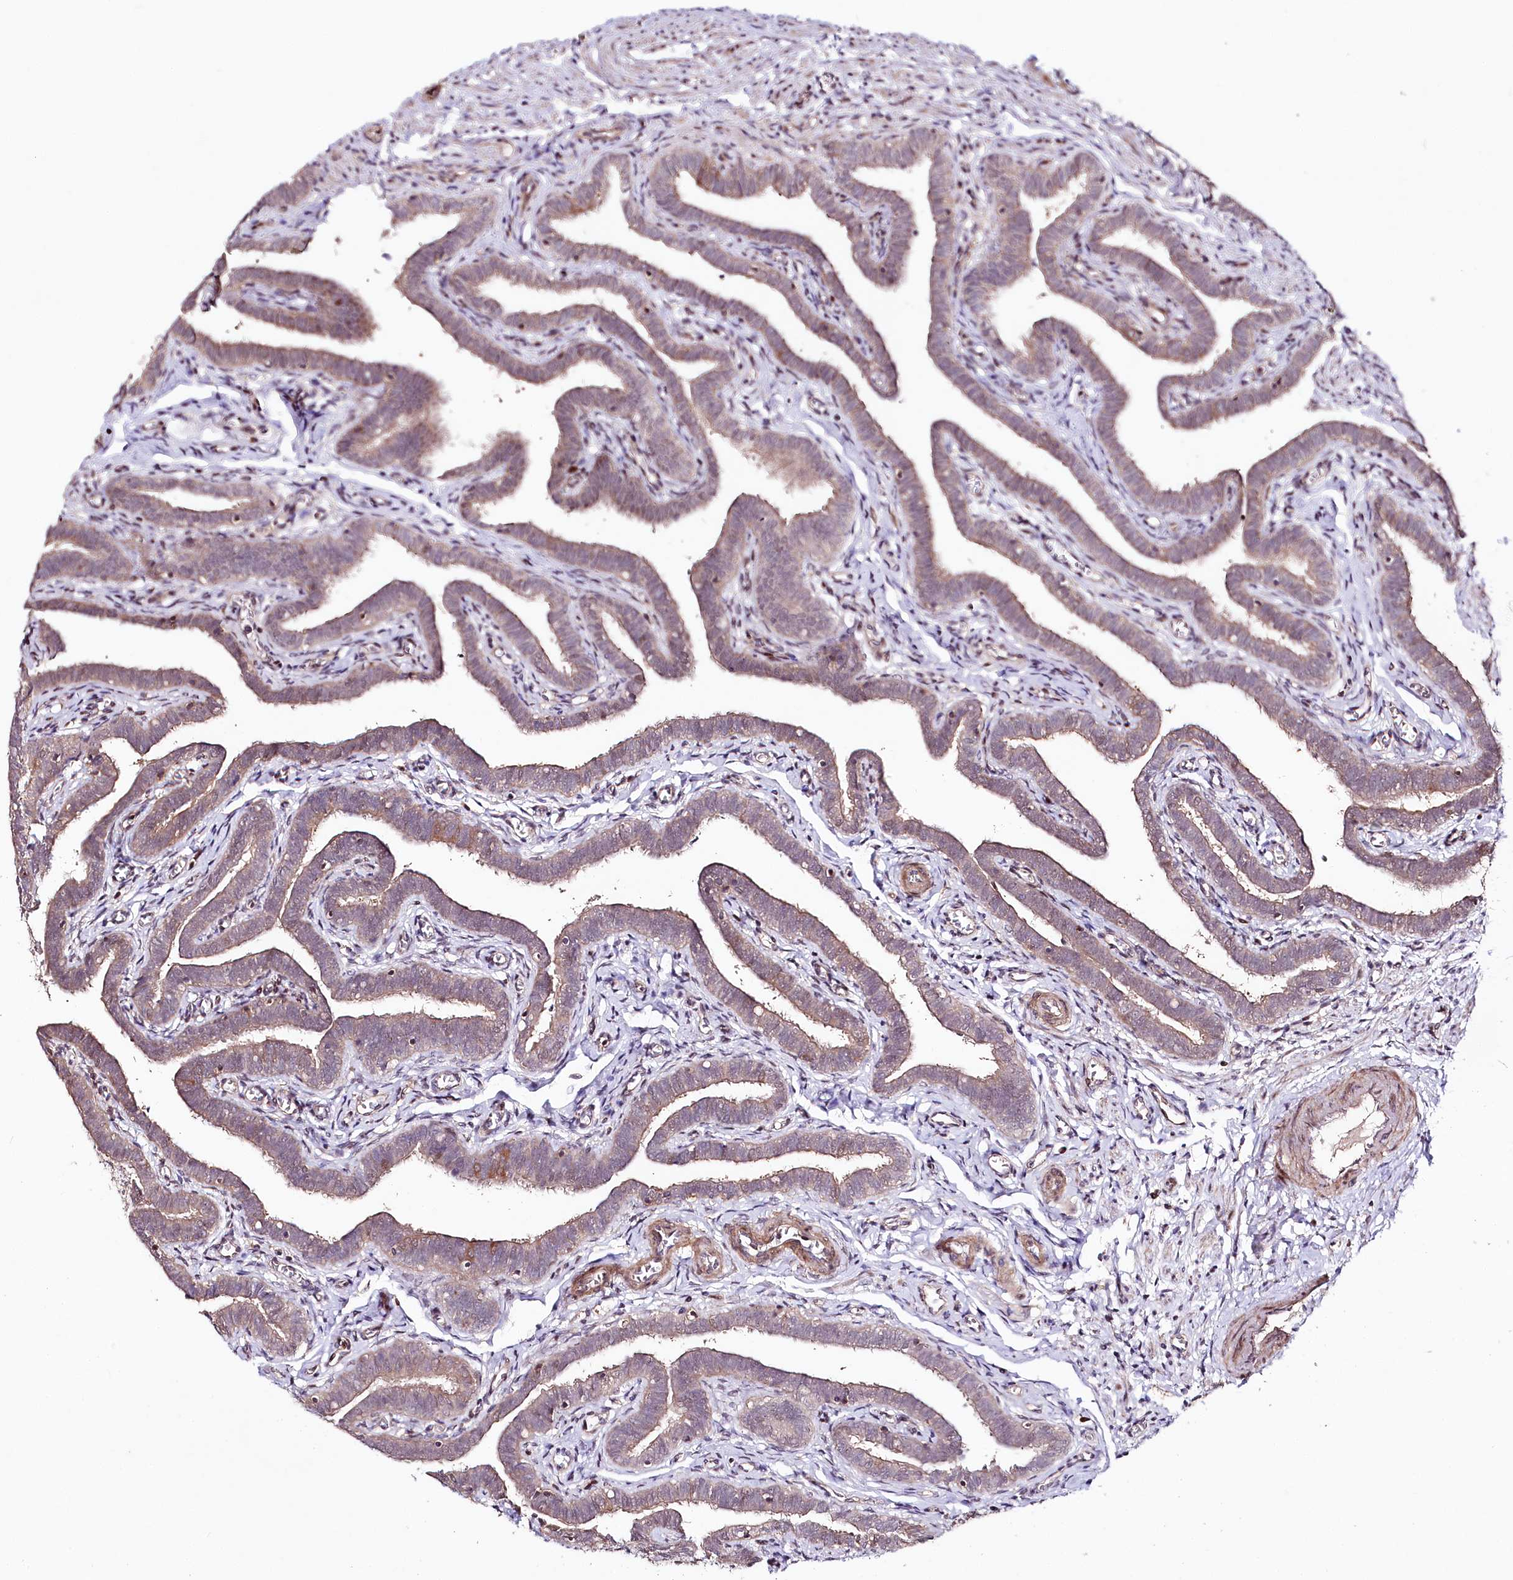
{"staining": {"intensity": "moderate", "quantity": "25%-75%", "location": "cytoplasmic/membranous"}, "tissue": "fallopian tube", "cell_type": "Glandular cells", "image_type": "normal", "snomed": [{"axis": "morphology", "description": "Normal tissue, NOS"}, {"axis": "topography", "description": "Fallopian tube"}], "caption": "Fallopian tube stained with DAB immunohistochemistry (IHC) reveals medium levels of moderate cytoplasmic/membranous positivity in about 25%-75% of glandular cells.", "gene": "PHLDB1", "patient": {"sex": "female", "age": 36}}